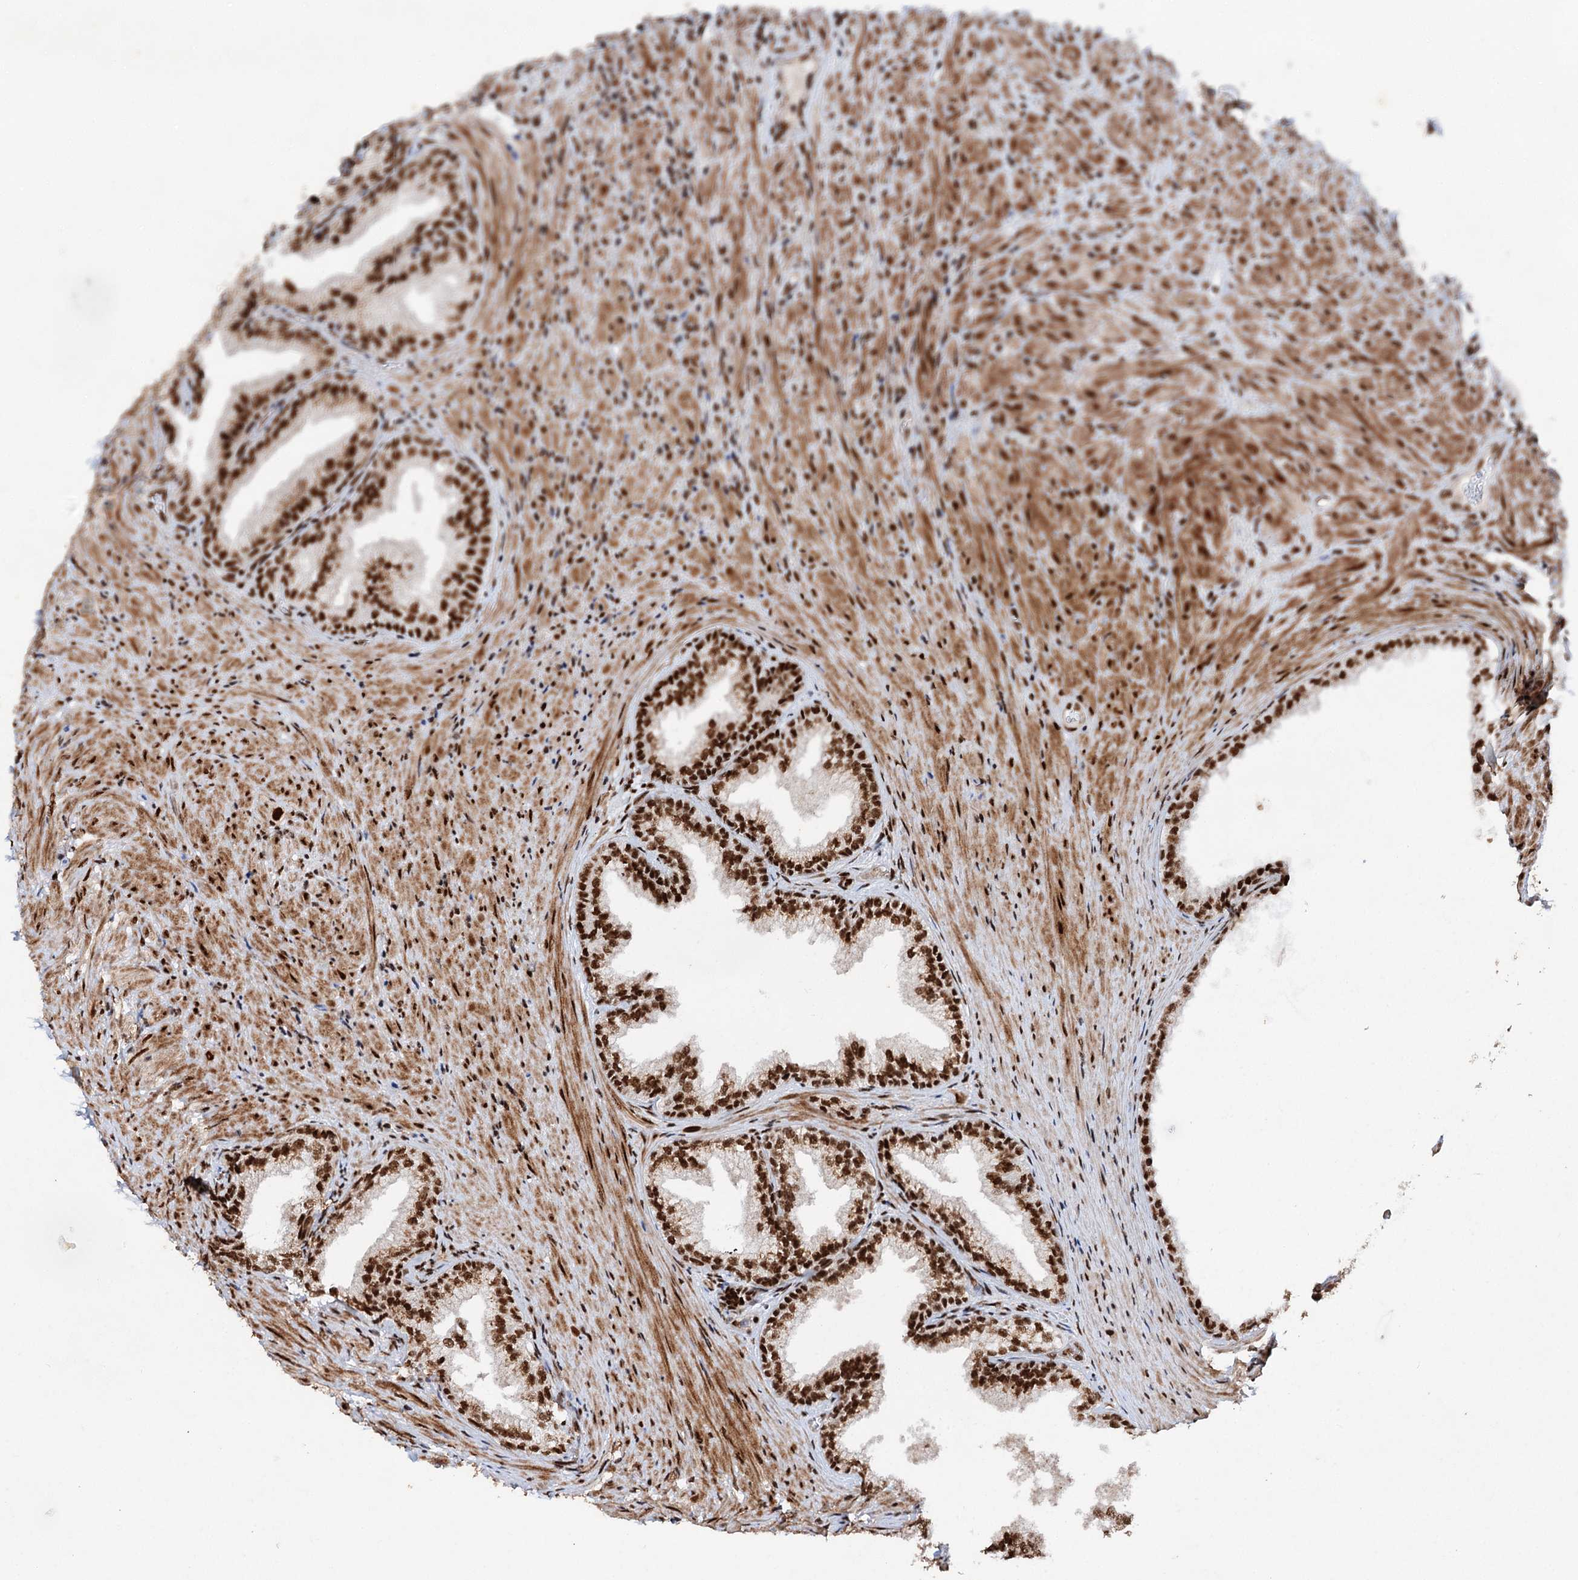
{"staining": {"intensity": "strong", "quantity": ">75%", "location": "nuclear"}, "tissue": "prostate", "cell_type": "Glandular cells", "image_type": "normal", "snomed": [{"axis": "morphology", "description": "Normal tissue, NOS"}, {"axis": "topography", "description": "Prostate"}], "caption": "Immunohistochemistry (IHC) of normal human prostate displays high levels of strong nuclear positivity in about >75% of glandular cells.", "gene": "MATR3", "patient": {"sex": "male", "age": 76}}